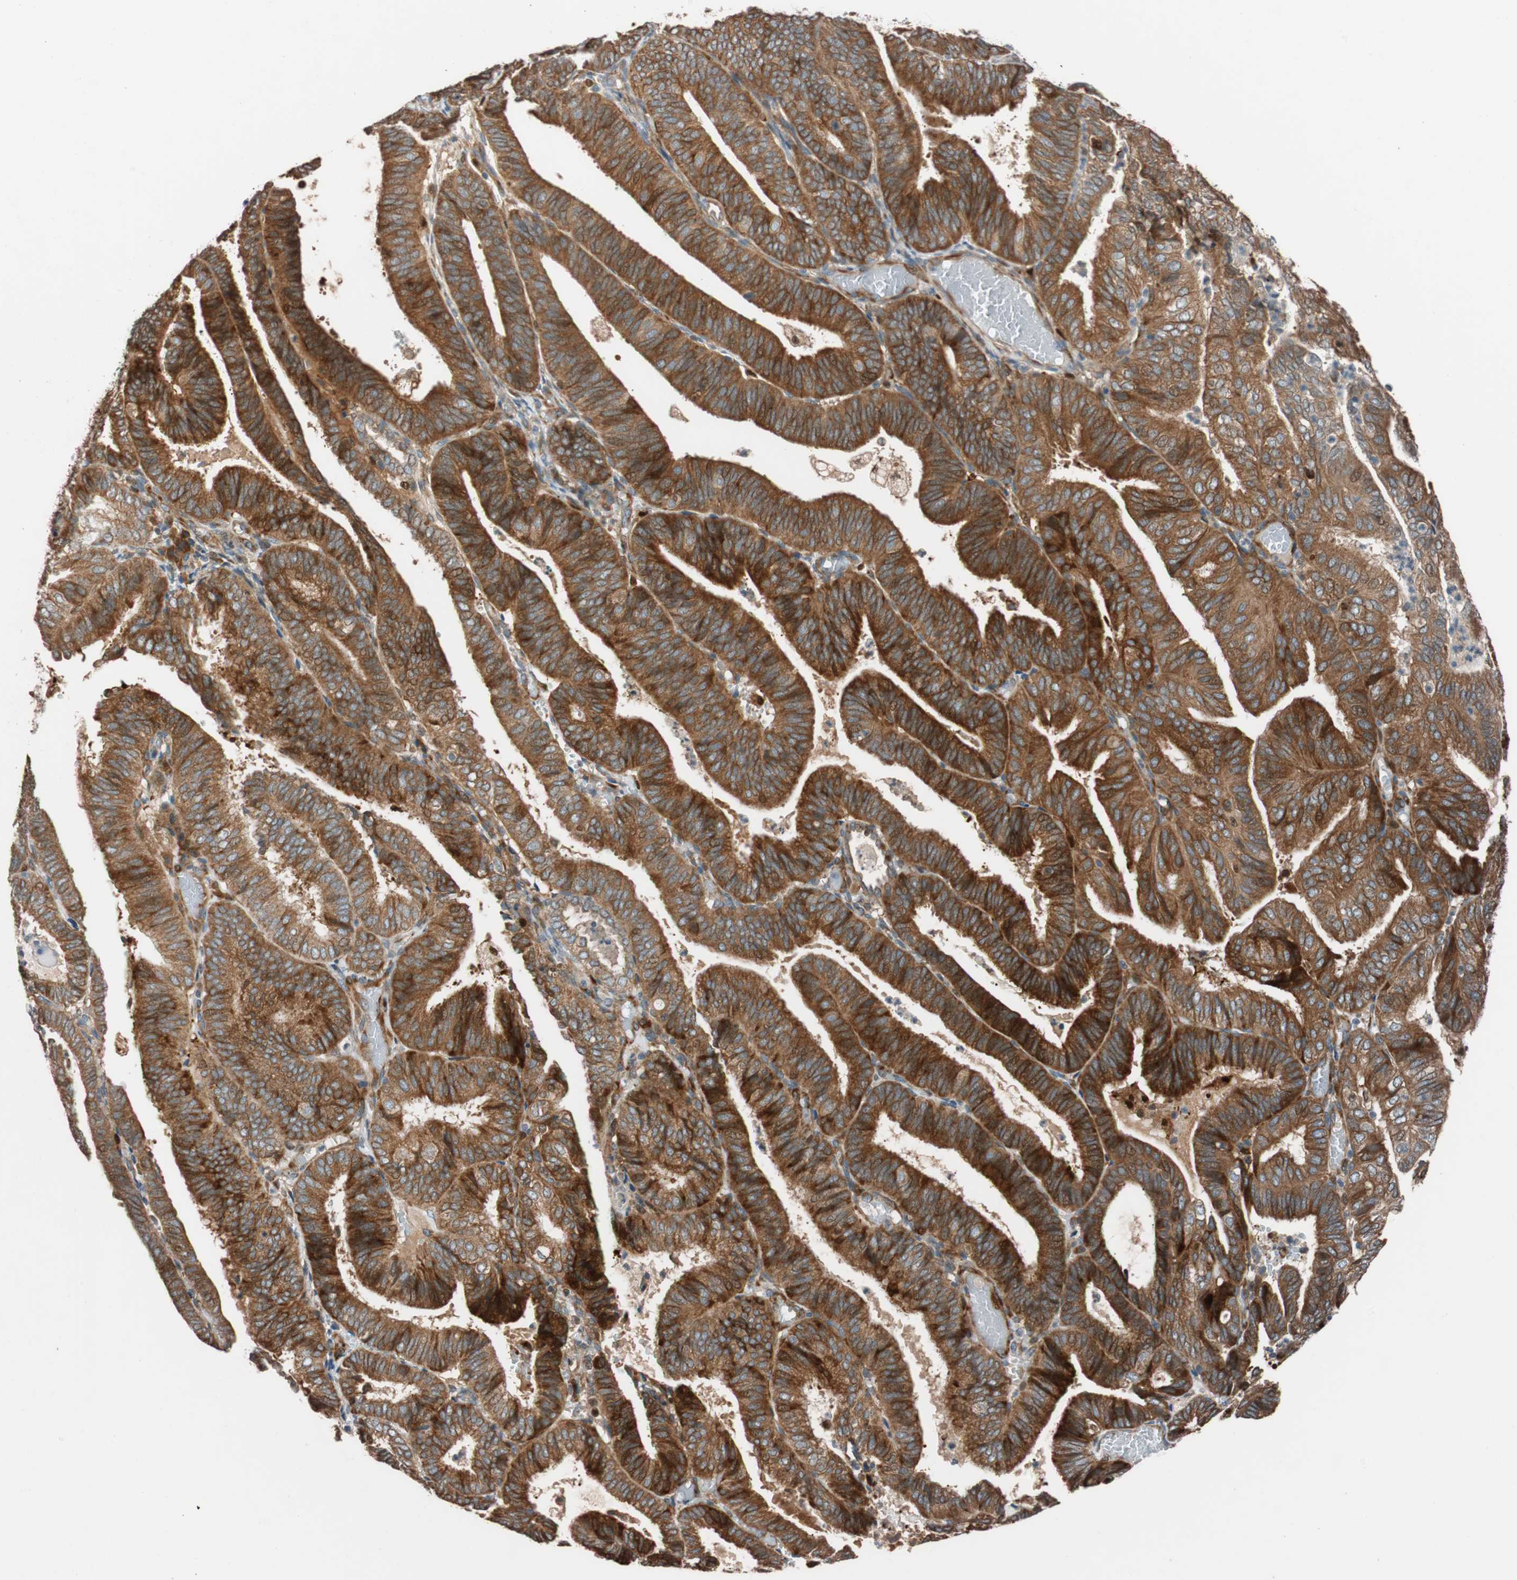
{"staining": {"intensity": "strong", "quantity": ">75%", "location": "cytoplasmic/membranous"}, "tissue": "endometrial cancer", "cell_type": "Tumor cells", "image_type": "cancer", "snomed": [{"axis": "morphology", "description": "Adenocarcinoma, NOS"}, {"axis": "topography", "description": "Uterus"}], "caption": "Endometrial cancer stained with DAB (3,3'-diaminobenzidine) IHC reveals high levels of strong cytoplasmic/membranous staining in about >75% of tumor cells.", "gene": "FAAH", "patient": {"sex": "female", "age": 60}}